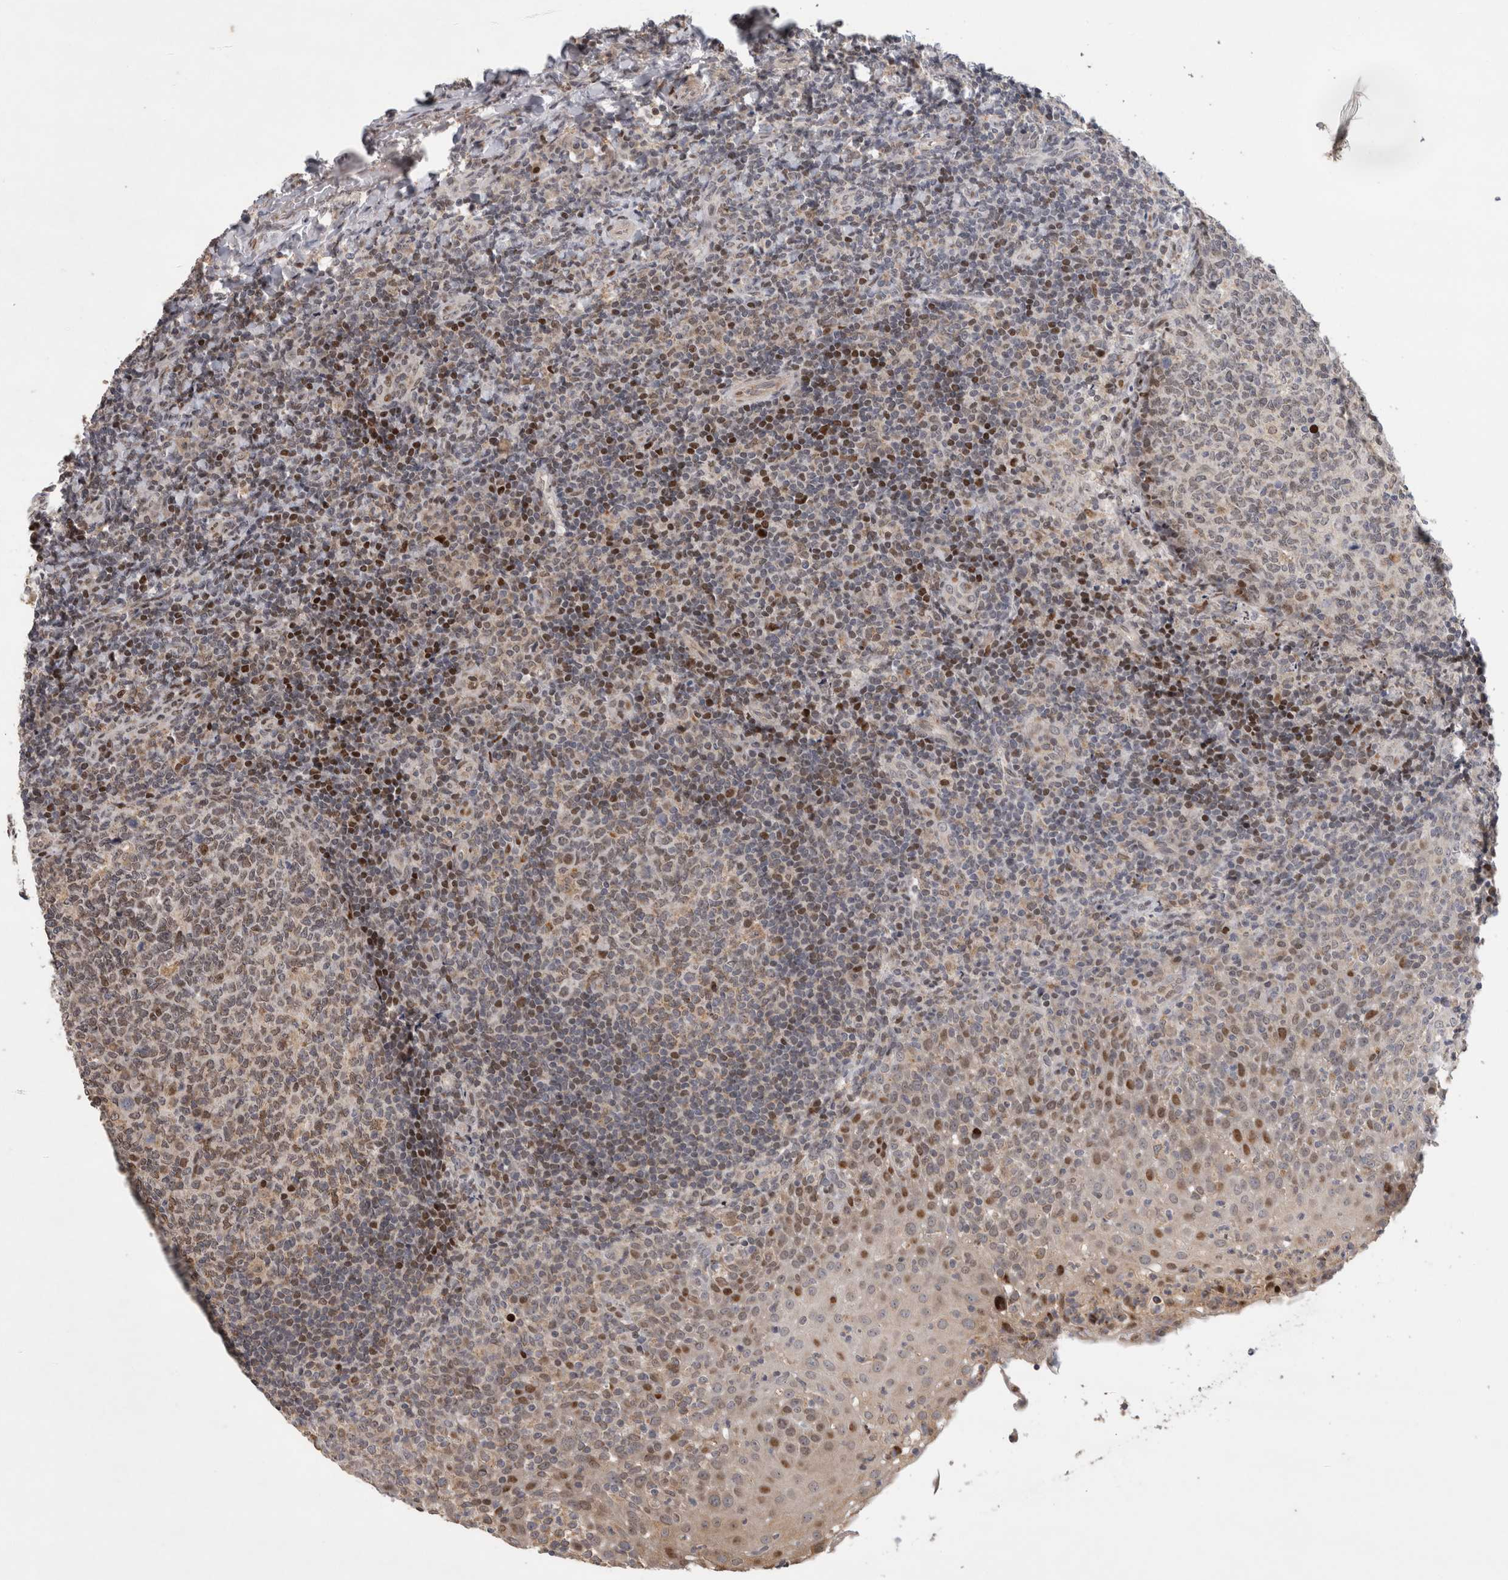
{"staining": {"intensity": "weak", "quantity": "25%-75%", "location": "cytoplasmic/membranous,nuclear"}, "tissue": "tonsil", "cell_type": "Germinal center cells", "image_type": "normal", "snomed": [{"axis": "morphology", "description": "Normal tissue, NOS"}, {"axis": "topography", "description": "Tonsil"}], "caption": "Immunohistochemical staining of benign tonsil reveals low levels of weak cytoplasmic/membranous,nuclear staining in about 25%-75% of germinal center cells. (DAB = brown stain, brightfield microscopy at high magnification).", "gene": "C8orf58", "patient": {"sex": "female", "age": 19}}